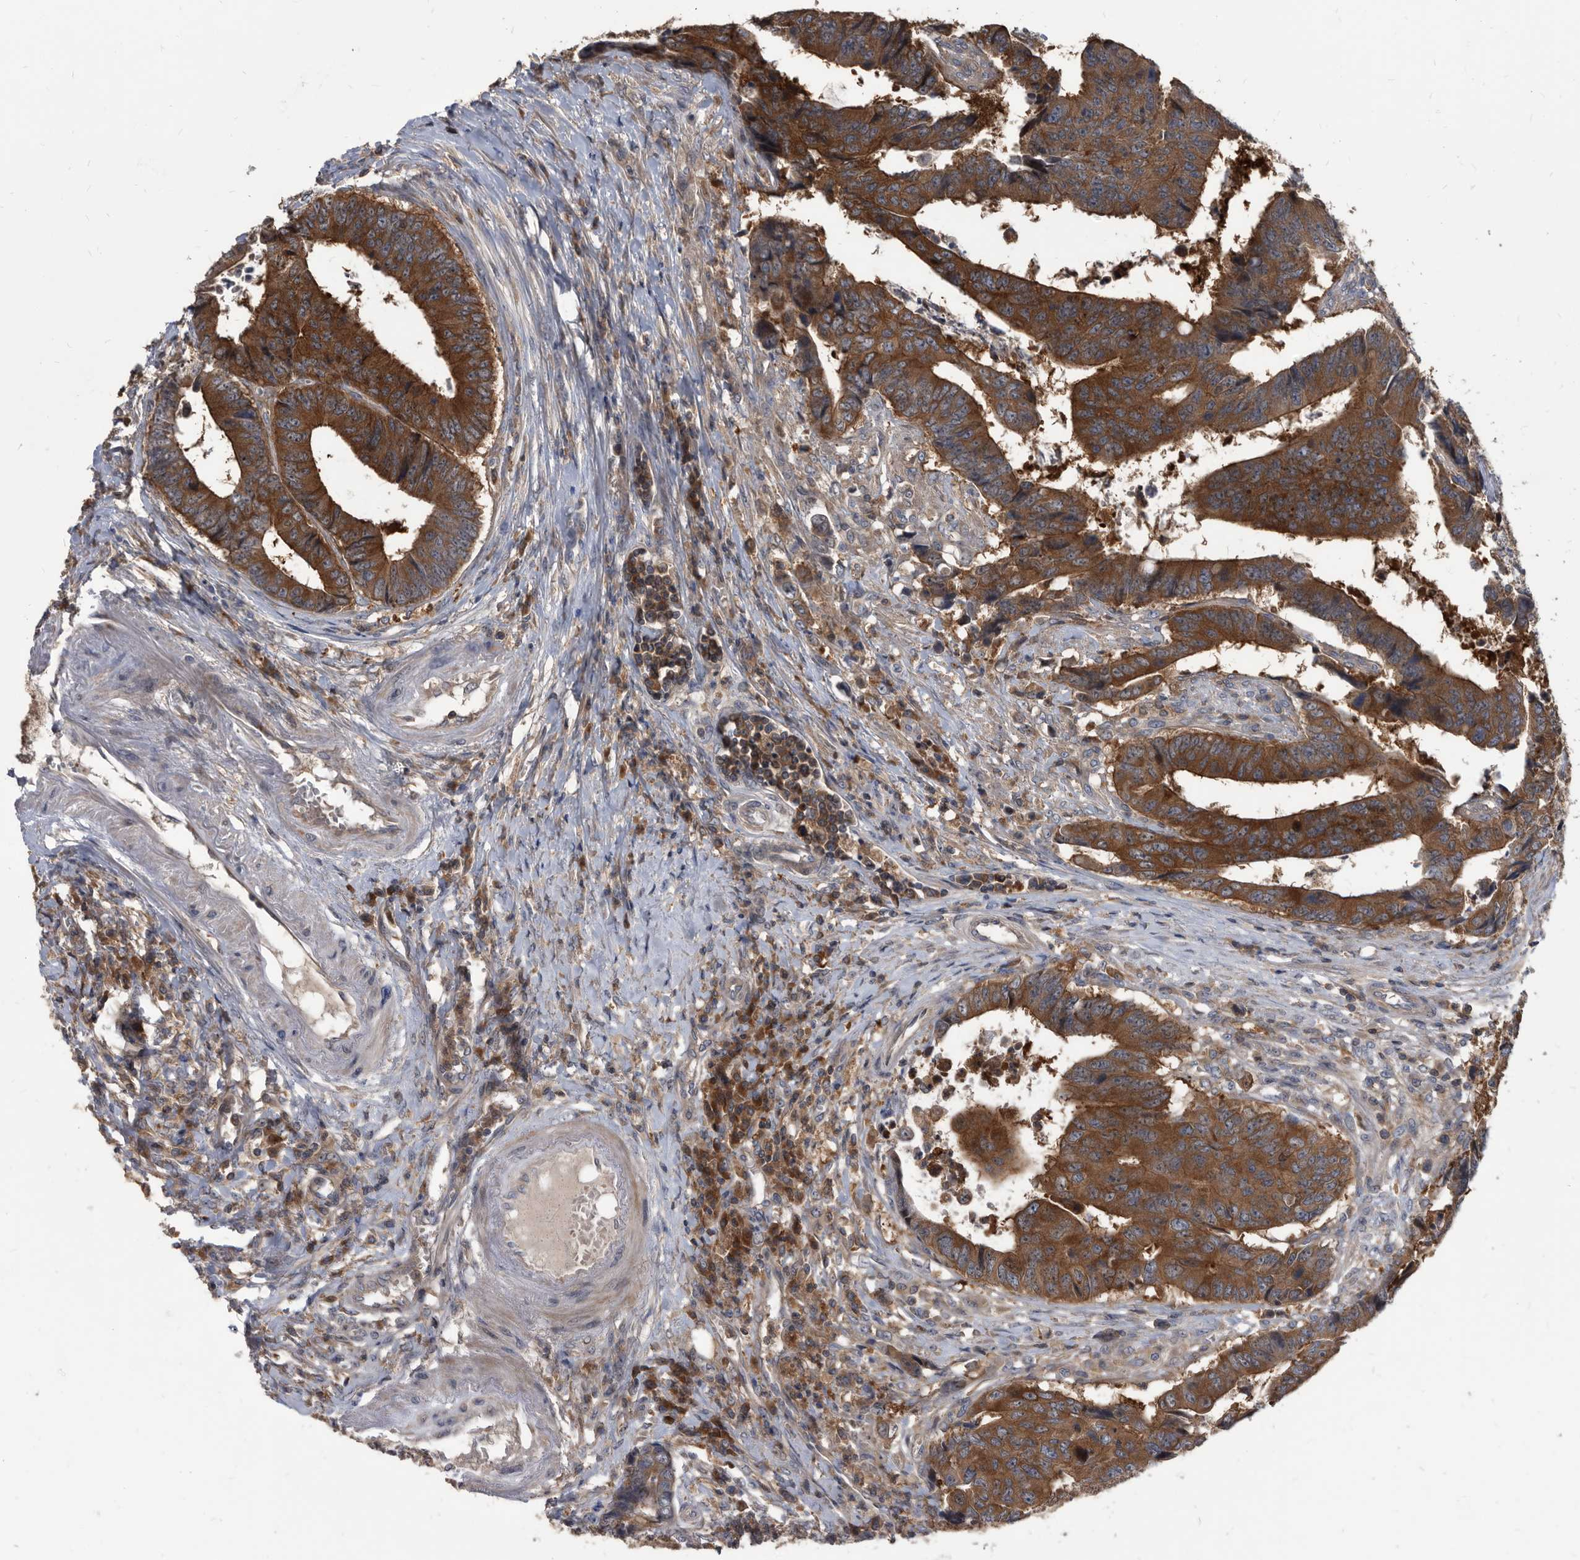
{"staining": {"intensity": "strong", "quantity": ">75%", "location": "cytoplasmic/membranous"}, "tissue": "colorectal cancer", "cell_type": "Tumor cells", "image_type": "cancer", "snomed": [{"axis": "morphology", "description": "Adenocarcinoma, NOS"}, {"axis": "topography", "description": "Rectum"}], "caption": "About >75% of tumor cells in colorectal cancer (adenocarcinoma) reveal strong cytoplasmic/membranous protein positivity as visualized by brown immunohistochemical staining.", "gene": "APEH", "patient": {"sex": "male", "age": 84}}